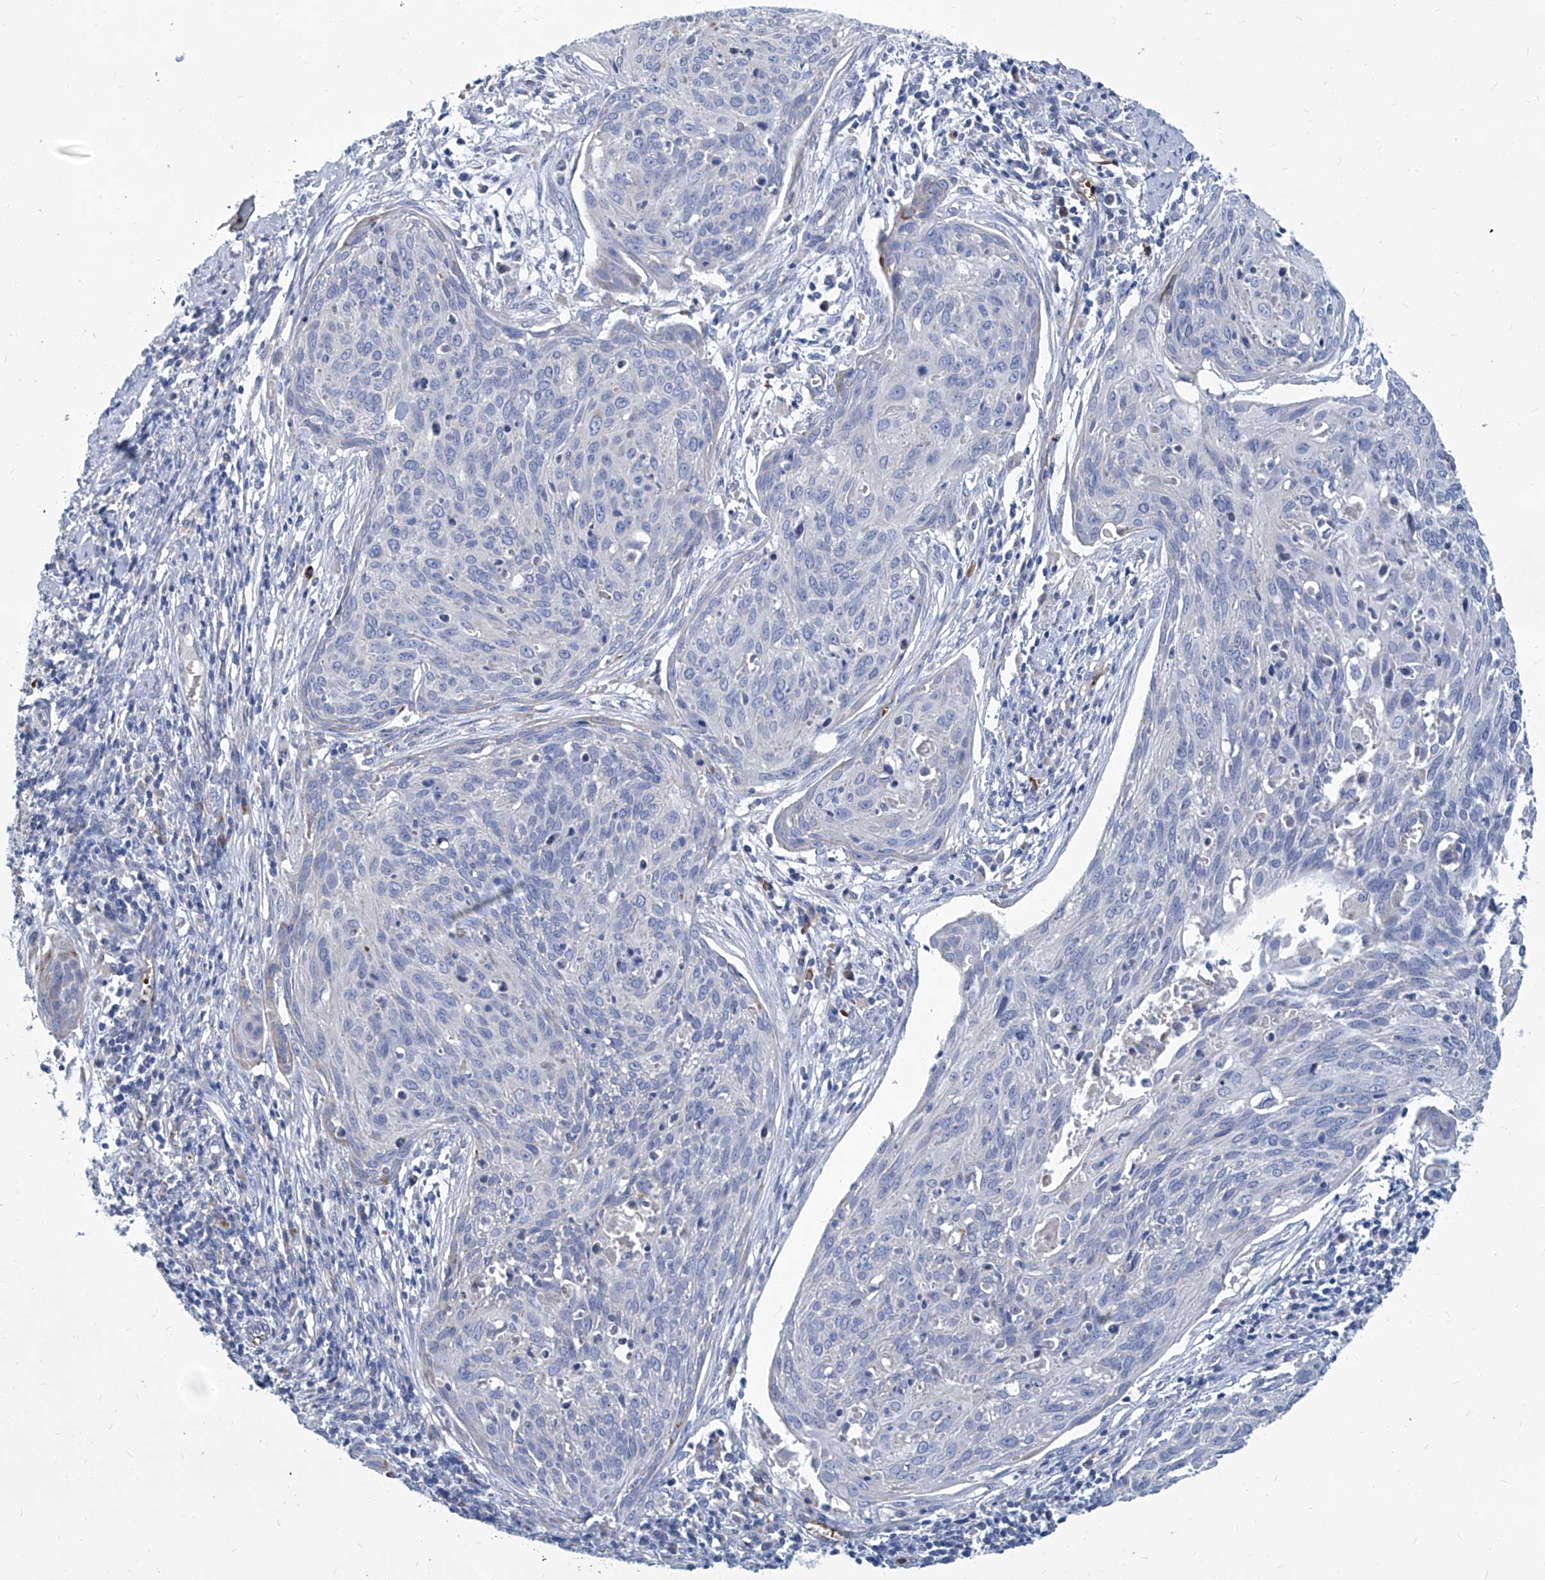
{"staining": {"intensity": "negative", "quantity": "none", "location": "none"}, "tissue": "cervical cancer", "cell_type": "Tumor cells", "image_type": "cancer", "snomed": [{"axis": "morphology", "description": "Squamous cell carcinoma, NOS"}, {"axis": "topography", "description": "Cervix"}], "caption": "DAB immunohistochemical staining of human cervical cancer reveals no significant expression in tumor cells.", "gene": "FPR2", "patient": {"sex": "female", "age": 38}}